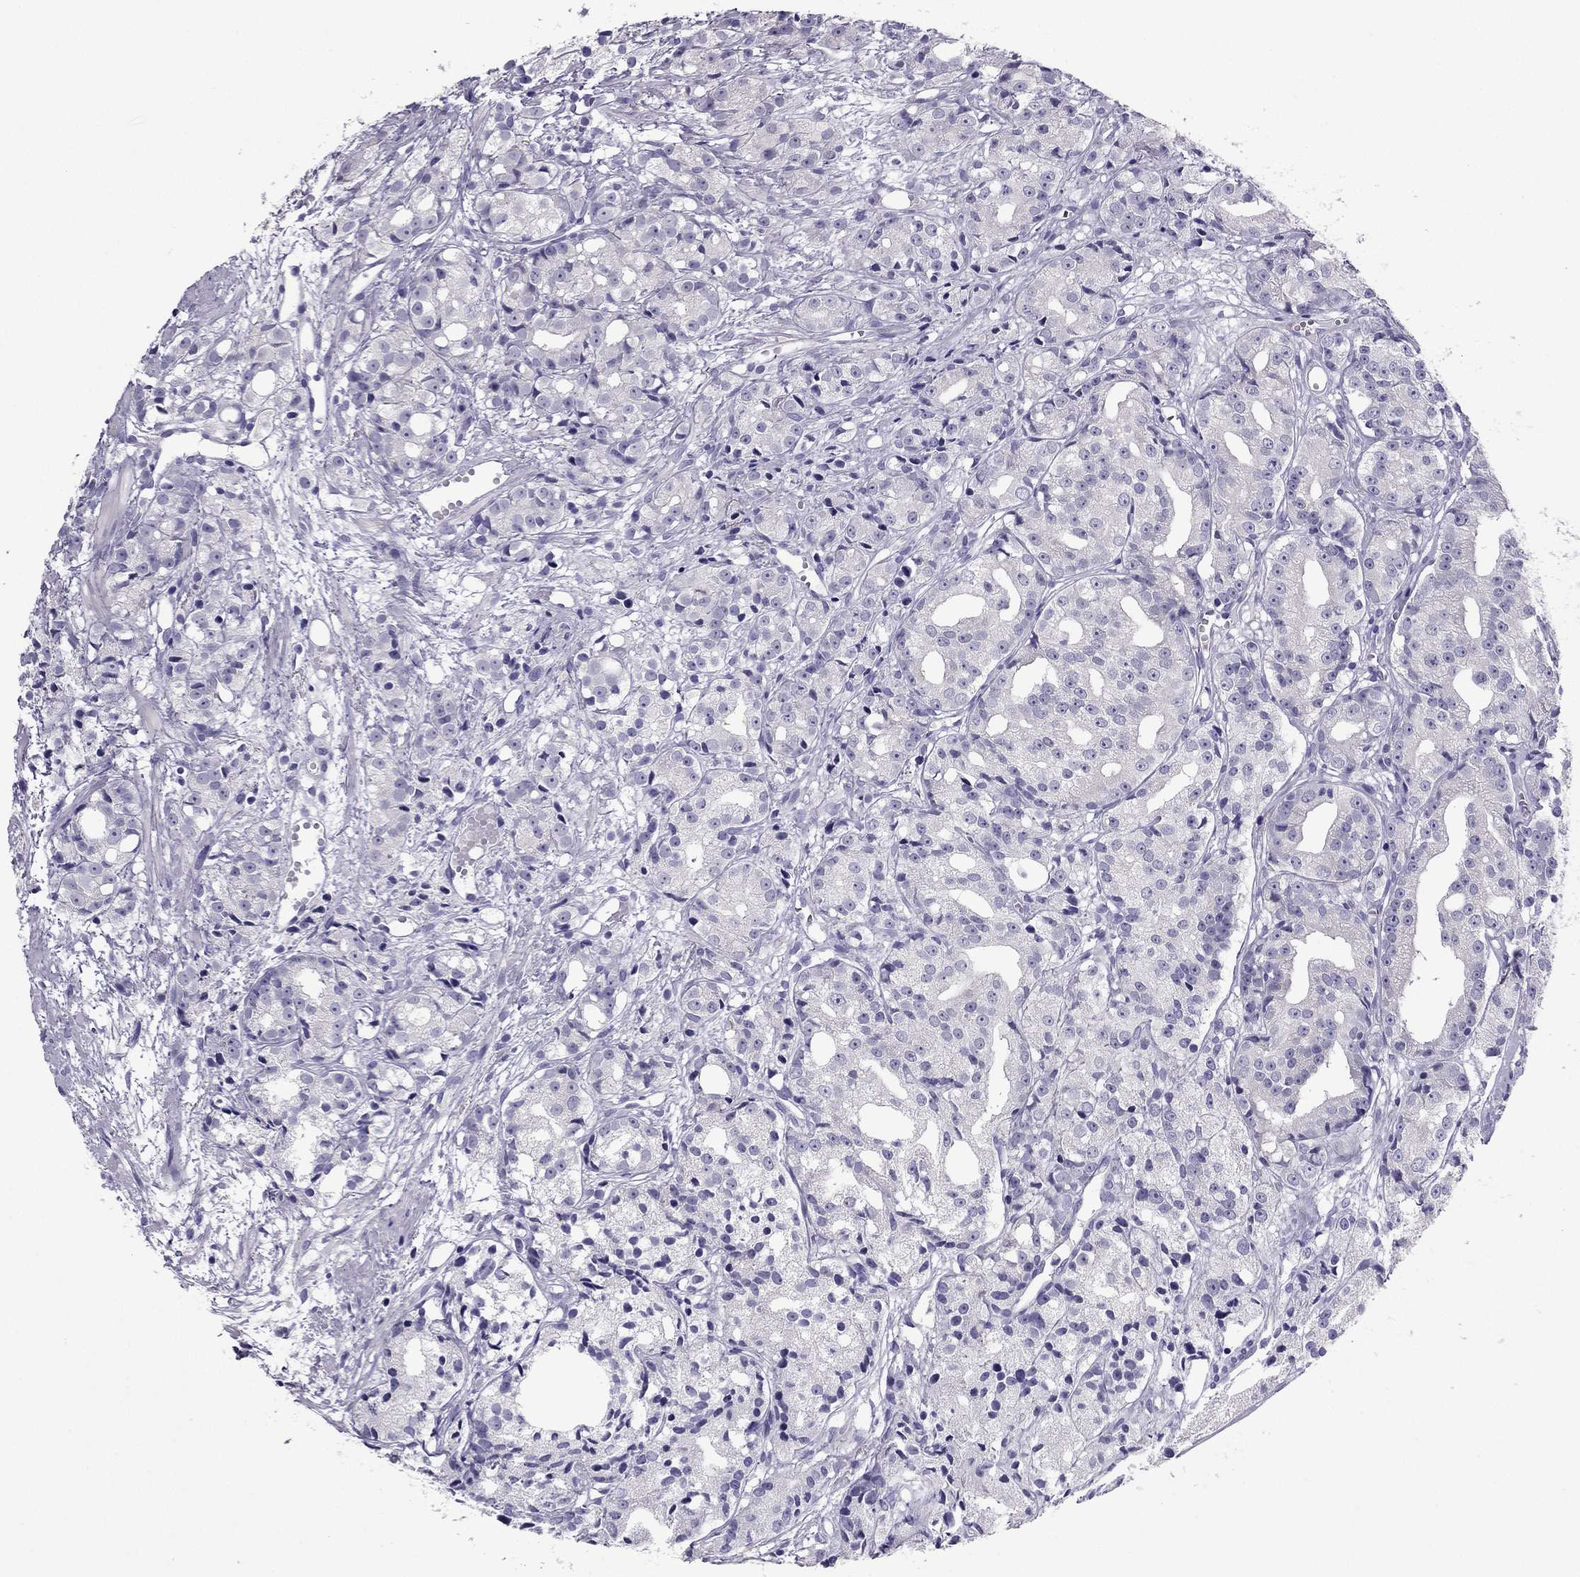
{"staining": {"intensity": "negative", "quantity": "none", "location": "none"}, "tissue": "prostate cancer", "cell_type": "Tumor cells", "image_type": "cancer", "snomed": [{"axis": "morphology", "description": "Adenocarcinoma, Medium grade"}, {"axis": "topography", "description": "Prostate"}], "caption": "Immunohistochemistry (IHC) of human adenocarcinoma (medium-grade) (prostate) exhibits no positivity in tumor cells. (Stains: DAB IHC with hematoxylin counter stain, Microscopy: brightfield microscopy at high magnification).", "gene": "PDE6A", "patient": {"sex": "male", "age": 74}}